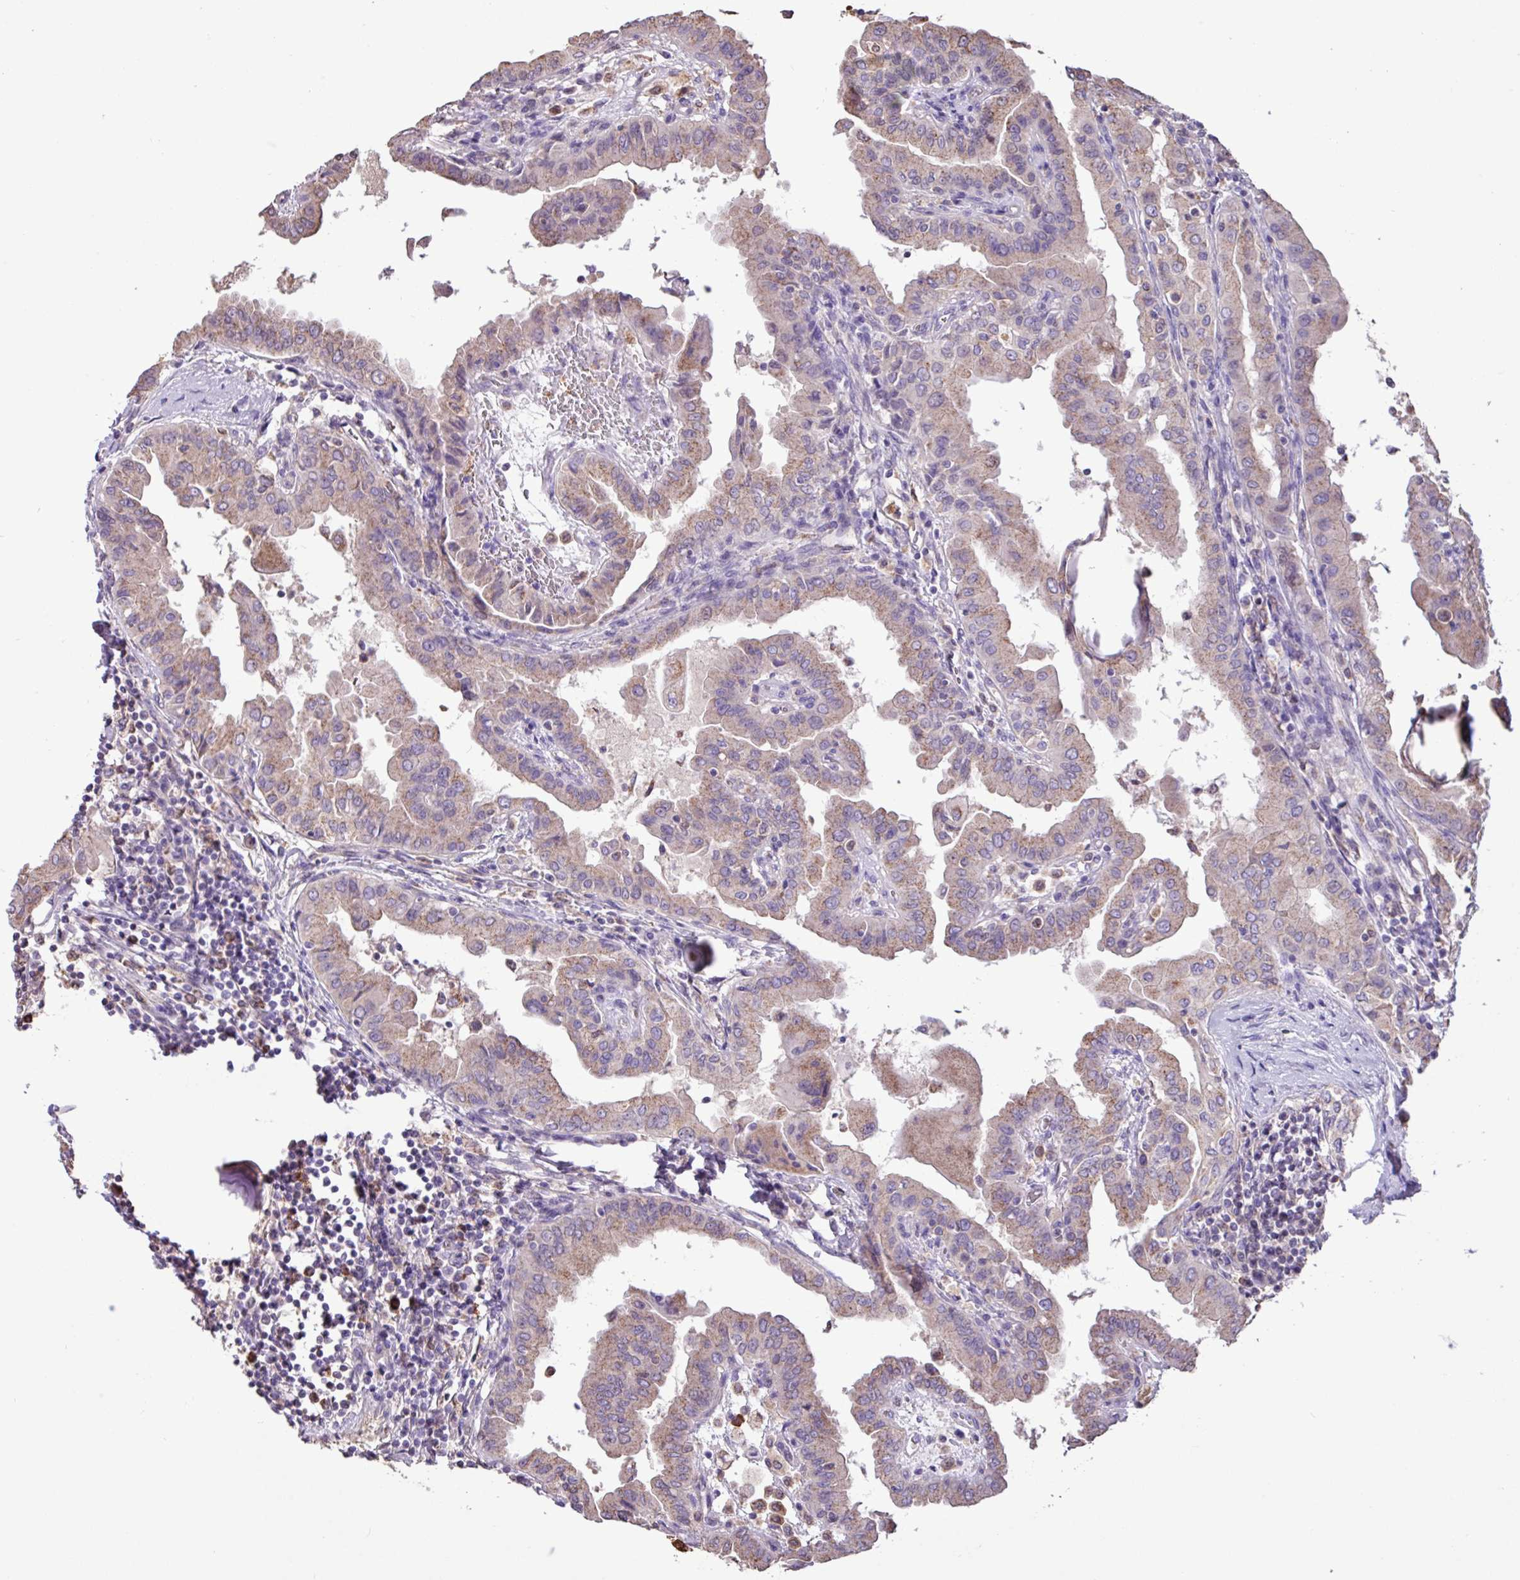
{"staining": {"intensity": "weak", "quantity": ">75%", "location": "cytoplasmic/membranous"}, "tissue": "thyroid cancer", "cell_type": "Tumor cells", "image_type": "cancer", "snomed": [{"axis": "morphology", "description": "Papillary adenocarcinoma, NOS"}, {"axis": "topography", "description": "Thyroid gland"}], "caption": "Immunohistochemistry (IHC) histopathology image of neoplastic tissue: human thyroid cancer (papillary adenocarcinoma) stained using immunohistochemistry shows low levels of weak protein expression localized specifically in the cytoplasmic/membranous of tumor cells, appearing as a cytoplasmic/membranous brown color.", "gene": "CHST11", "patient": {"sex": "male", "age": 33}}